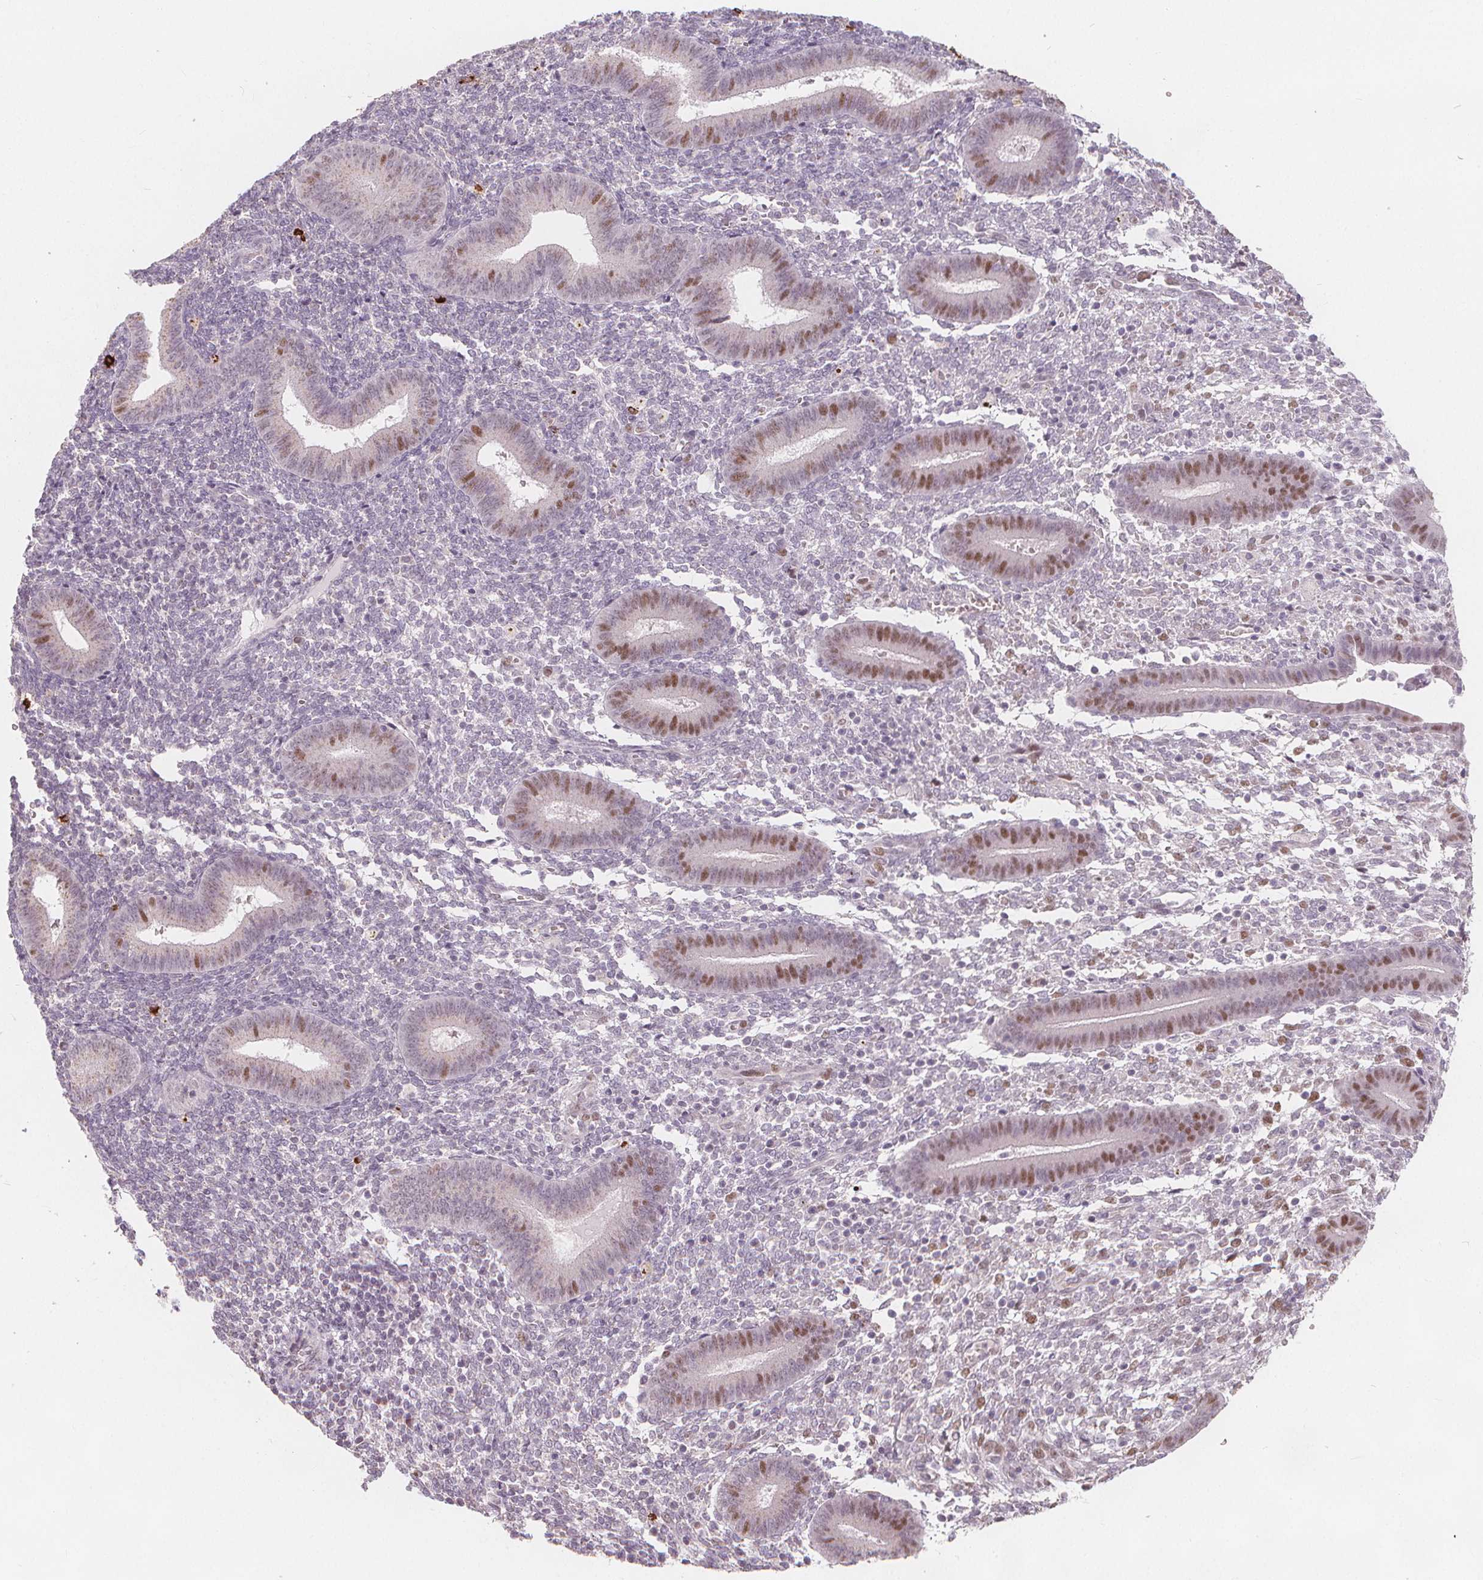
{"staining": {"intensity": "negative", "quantity": "none", "location": "none"}, "tissue": "endometrium", "cell_type": "Cells in endometrial stroma", "image_type": "normal", "snomed": [{"axis": "morphology", "description": "Normal tissue, NOS"}, {"axis": "topography", "description": "Endometrium"}], "caption": "Immunohistochemistry (IHC) of unremarkable human endometrium shows no expression in cells in endometrial stroma. The staining was performed using DAB (3,3'-diaminobenzidine) to visualize the protein expression in brown, while the nuclei were stained in blue with hematoxylin (Magnification: 20x).", "gene": "TIPIN", "patient": {"sex": "female", "age": 25}}